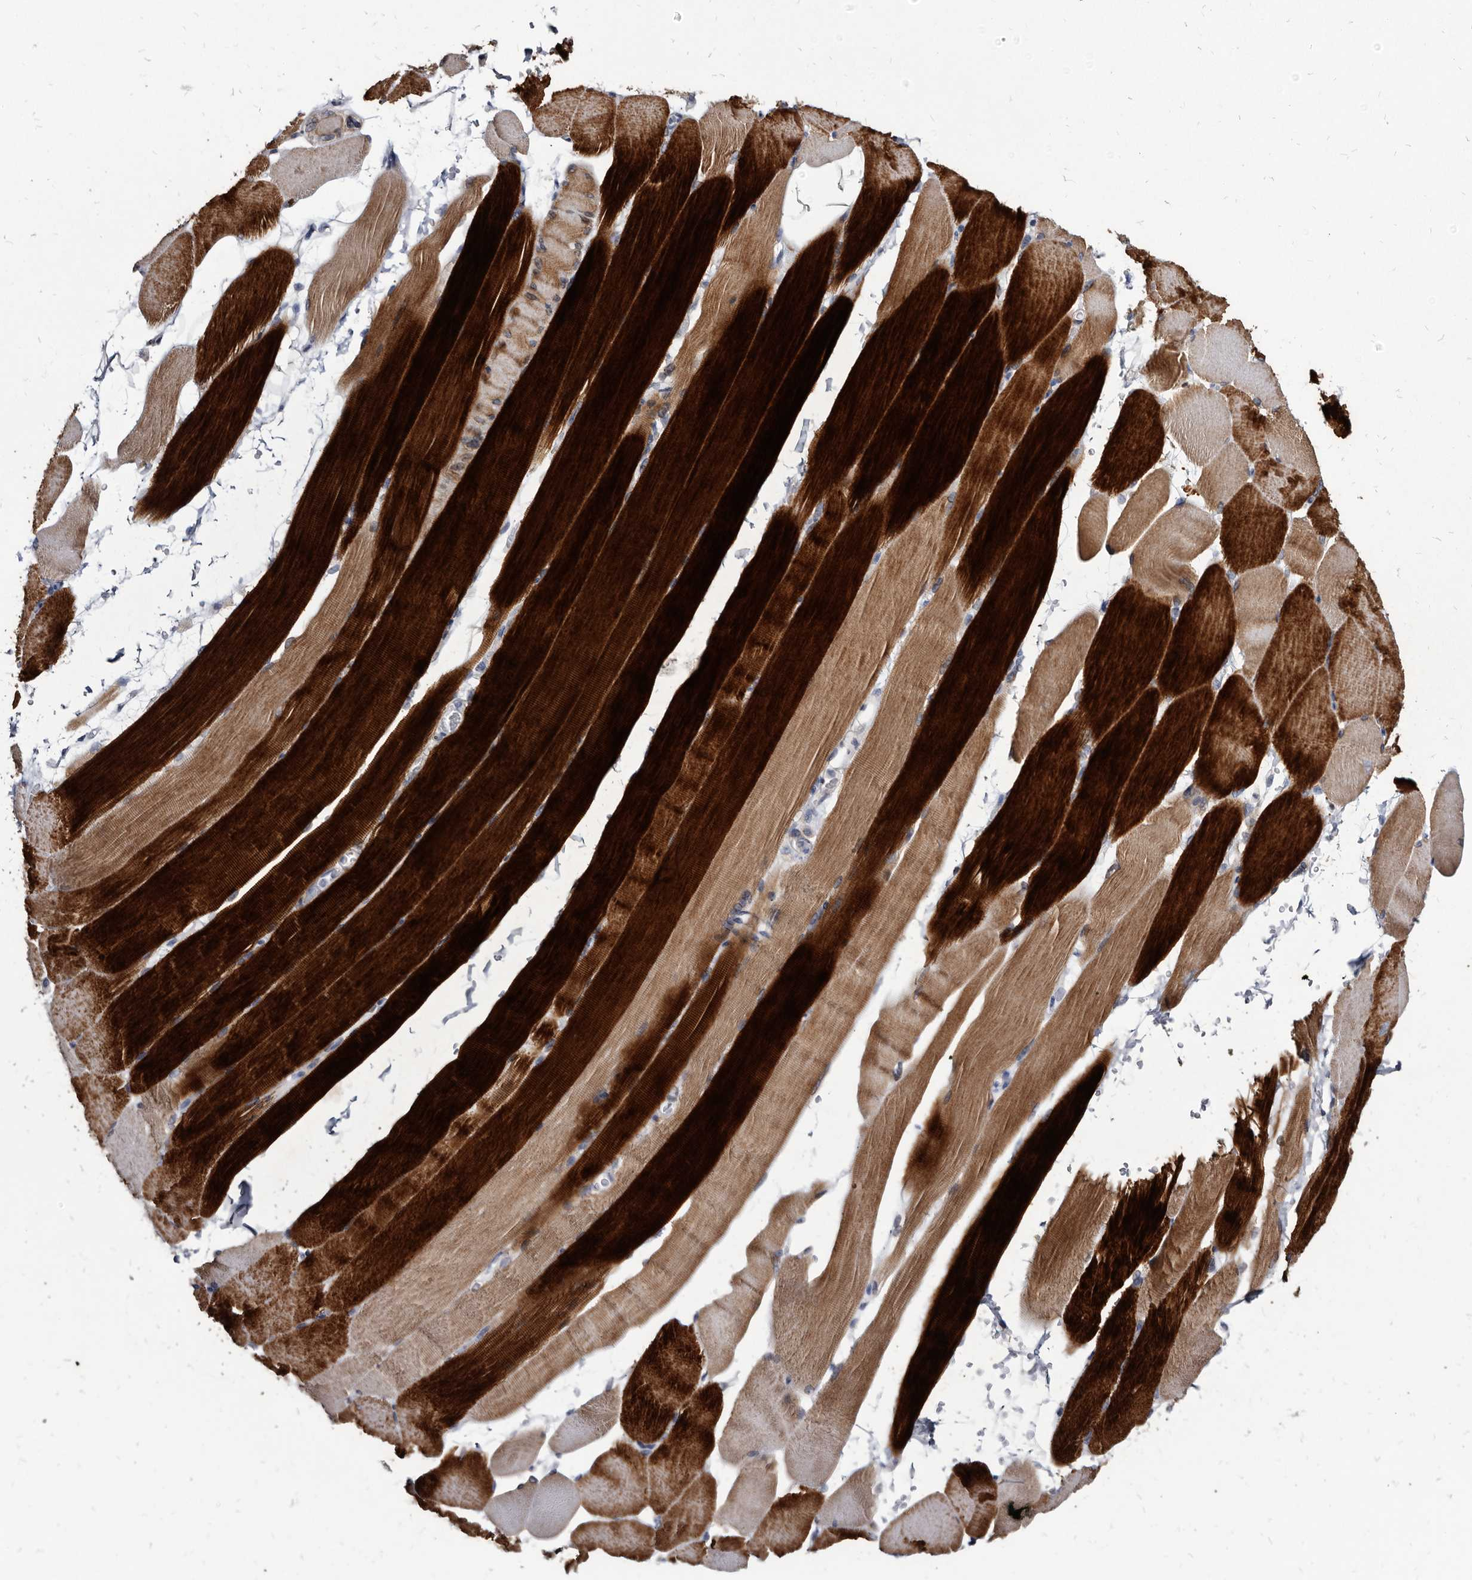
{"staining": {"intensity": "strong", "quantity": "25%-75%", "location": "cytoplasmic/membranous"}, "tissue": "skeletal muscle", "cell_type": "Myocytes", "image_type": "normal", "snomed": [{"axis": "morphology", "description": "Normal tissue, NOS"}, {"axis": "topography", "description": "Skeletal muscle"}, {"axis": "topography", "description": "Parathyroid gland"}], "caption": "Protein expression by immunohistochemistry exhibits strong cytoplasmic/membranous positivity in about 25%-75% of myocytes in benign skeletal muscle.", "gene": "PRSS8", "patient": {"sex": "female", "age": 37}}